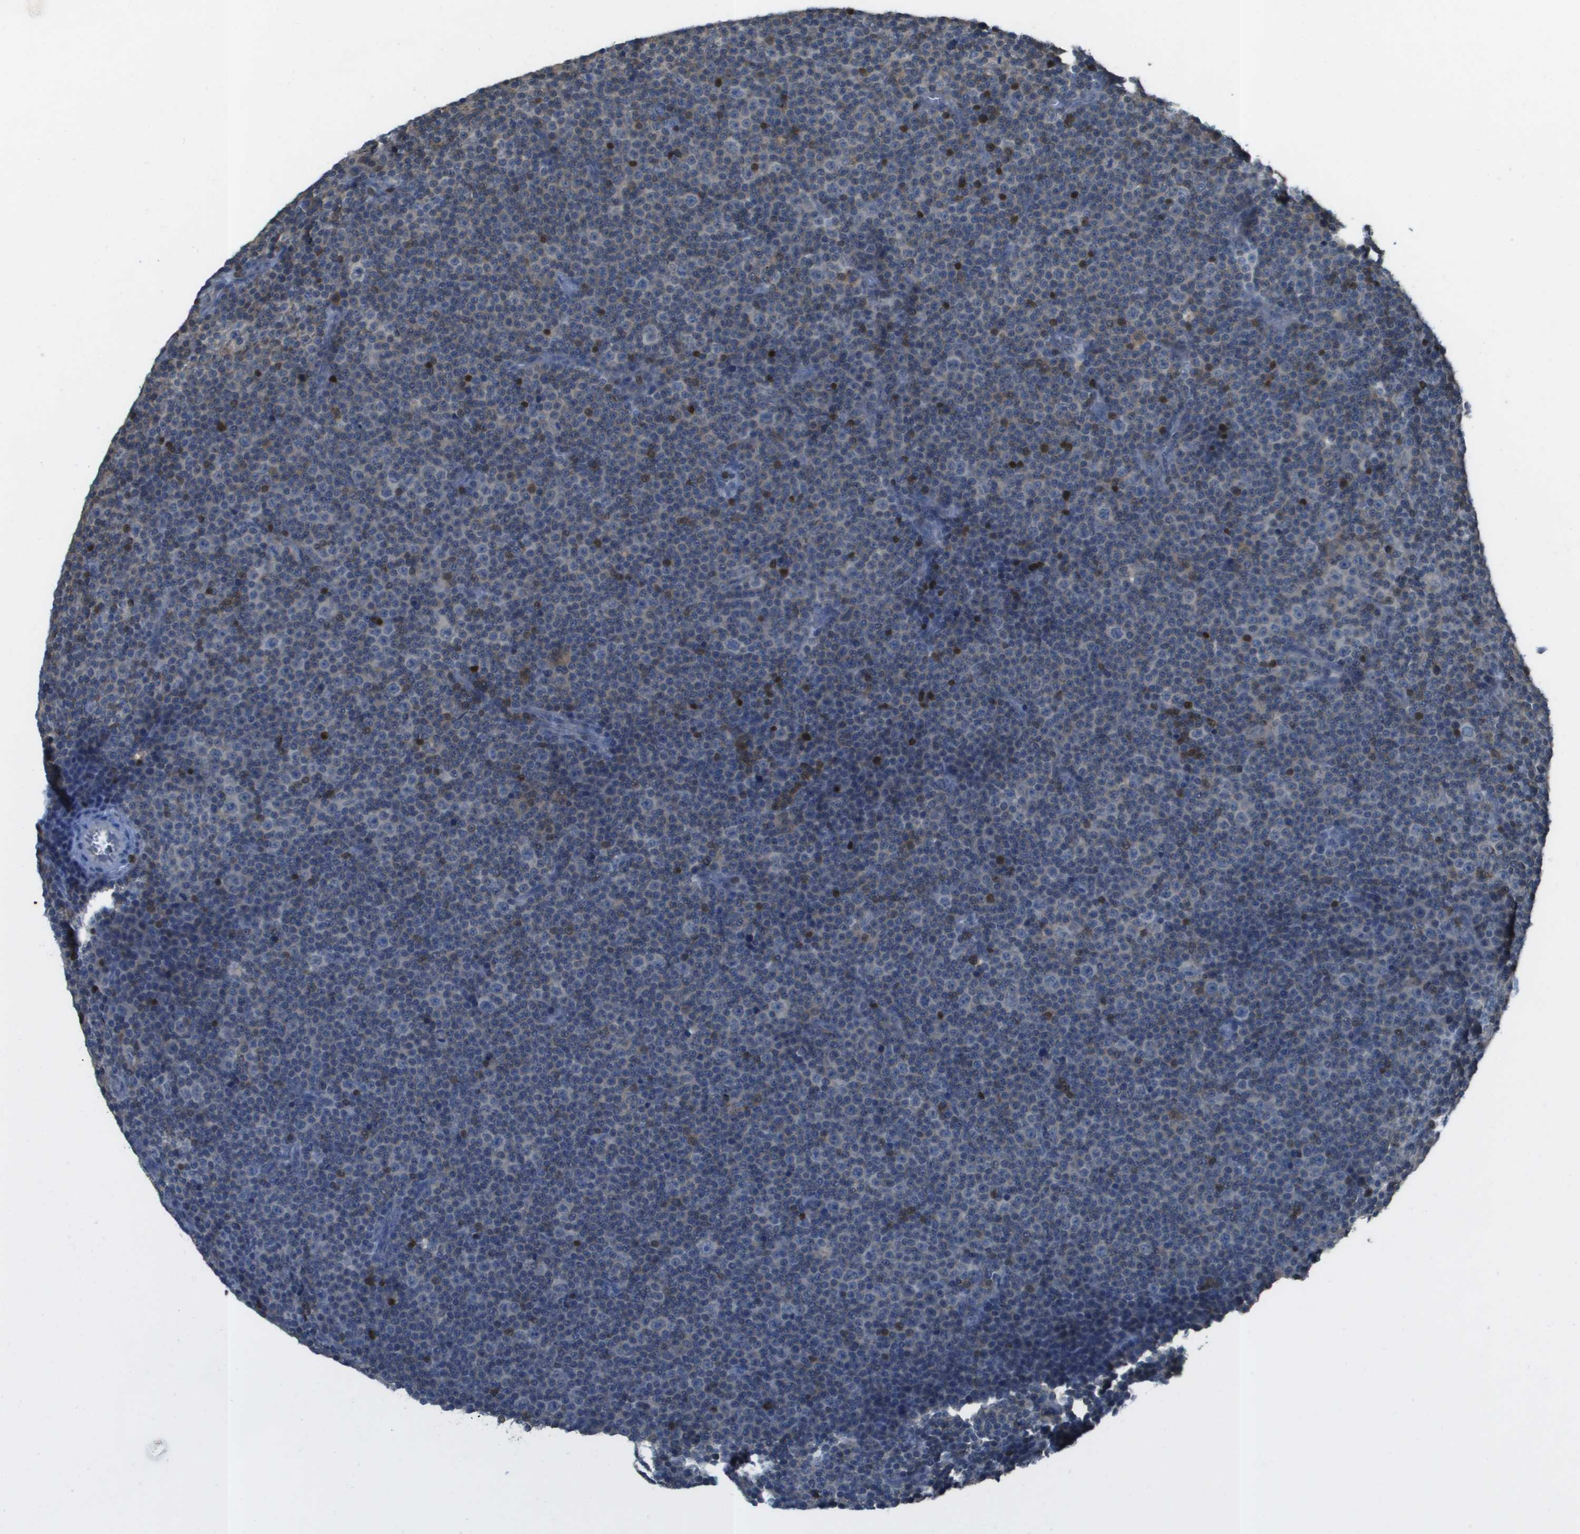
{"staining": {"intensity": "weak", "quantity": "25%-75%", "location": "cytoplasmic/membranous"}, "tissue": "lymphoma", "cell_type": "Tumor cells", "image_type": "cancer", "snomed": [{"axis": "morphology", "description": "Malignant lymphoma, non-Hodgkin's type, Low grade"}, {"axis": "topography", "description": "Lymph node"}], "caption": "IHC of lymphoma displays low levels of weak cytoplasmic/membranous staining in approximately 25%-75% of tumor cells. (Stains: DAB (3,3'-diaminobenzidine) in brown, nuclei in blue, Microscopy: brightfield microscopy at high magnification).", "gene": "CAMK4", "patient": {"sex": "female", "age": 67}}